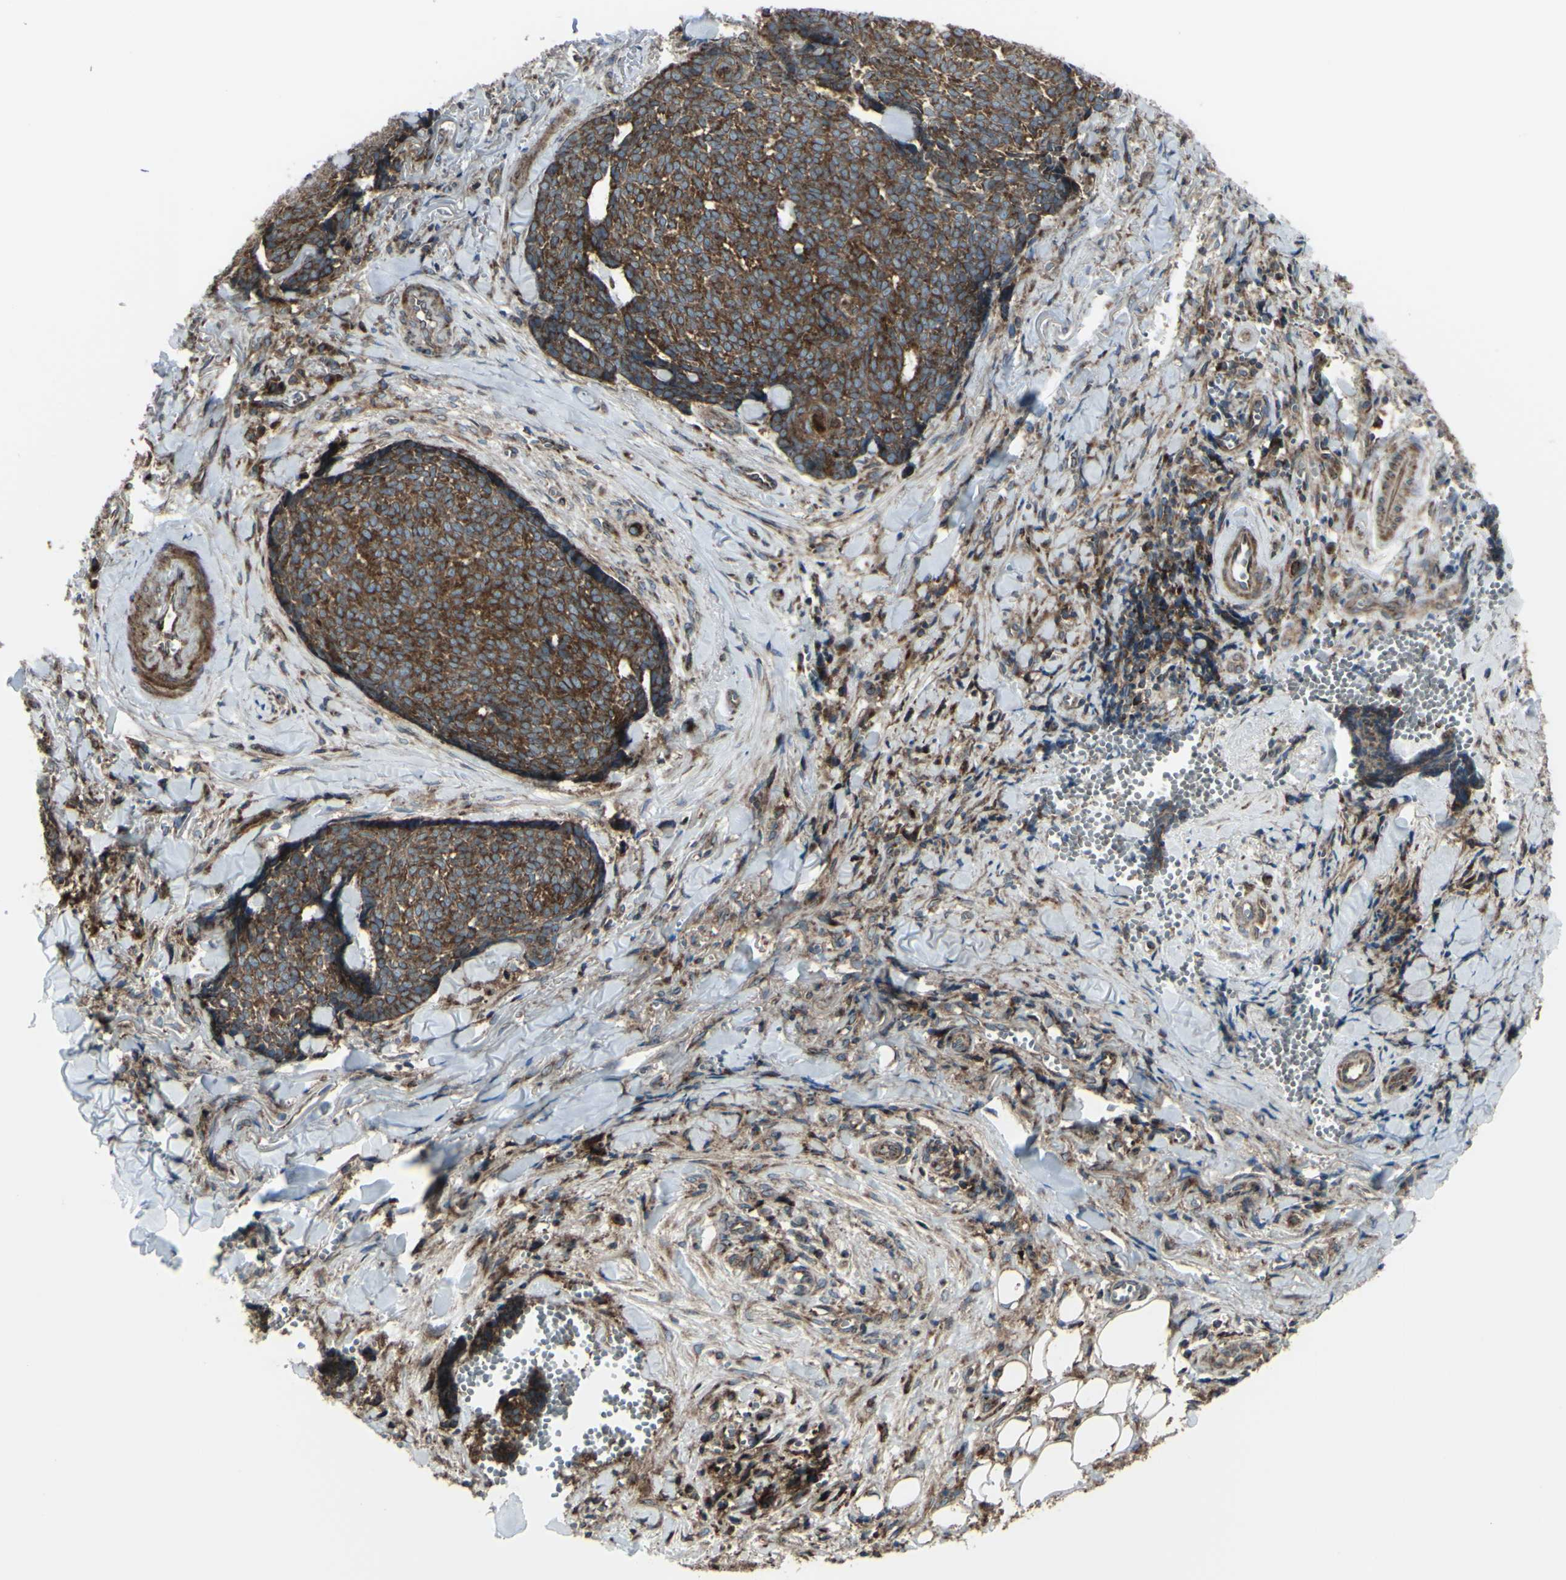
{"staining": {"intensity": "strong", "quantity": ">75%", "location": "cytoplasmic/membranous"}, "tissue": "skin cancer", "cell_type": "Tumor cells", "image_type": "cancer", "snomed": [{"axis": "morphology", "description": "Basal cell carcinoma"}, {"axis": "topography", "description": "Skin"}], "caption": "This histopathology image displays immunohistochemistry (IHC) staining of basal cell carcinoma (skin), with high strong cytoplasmic/membranous expression in approximately >75% of tumor cells.", "gene": "NAPA", "patient": {"sex": "male", "age": 84}}